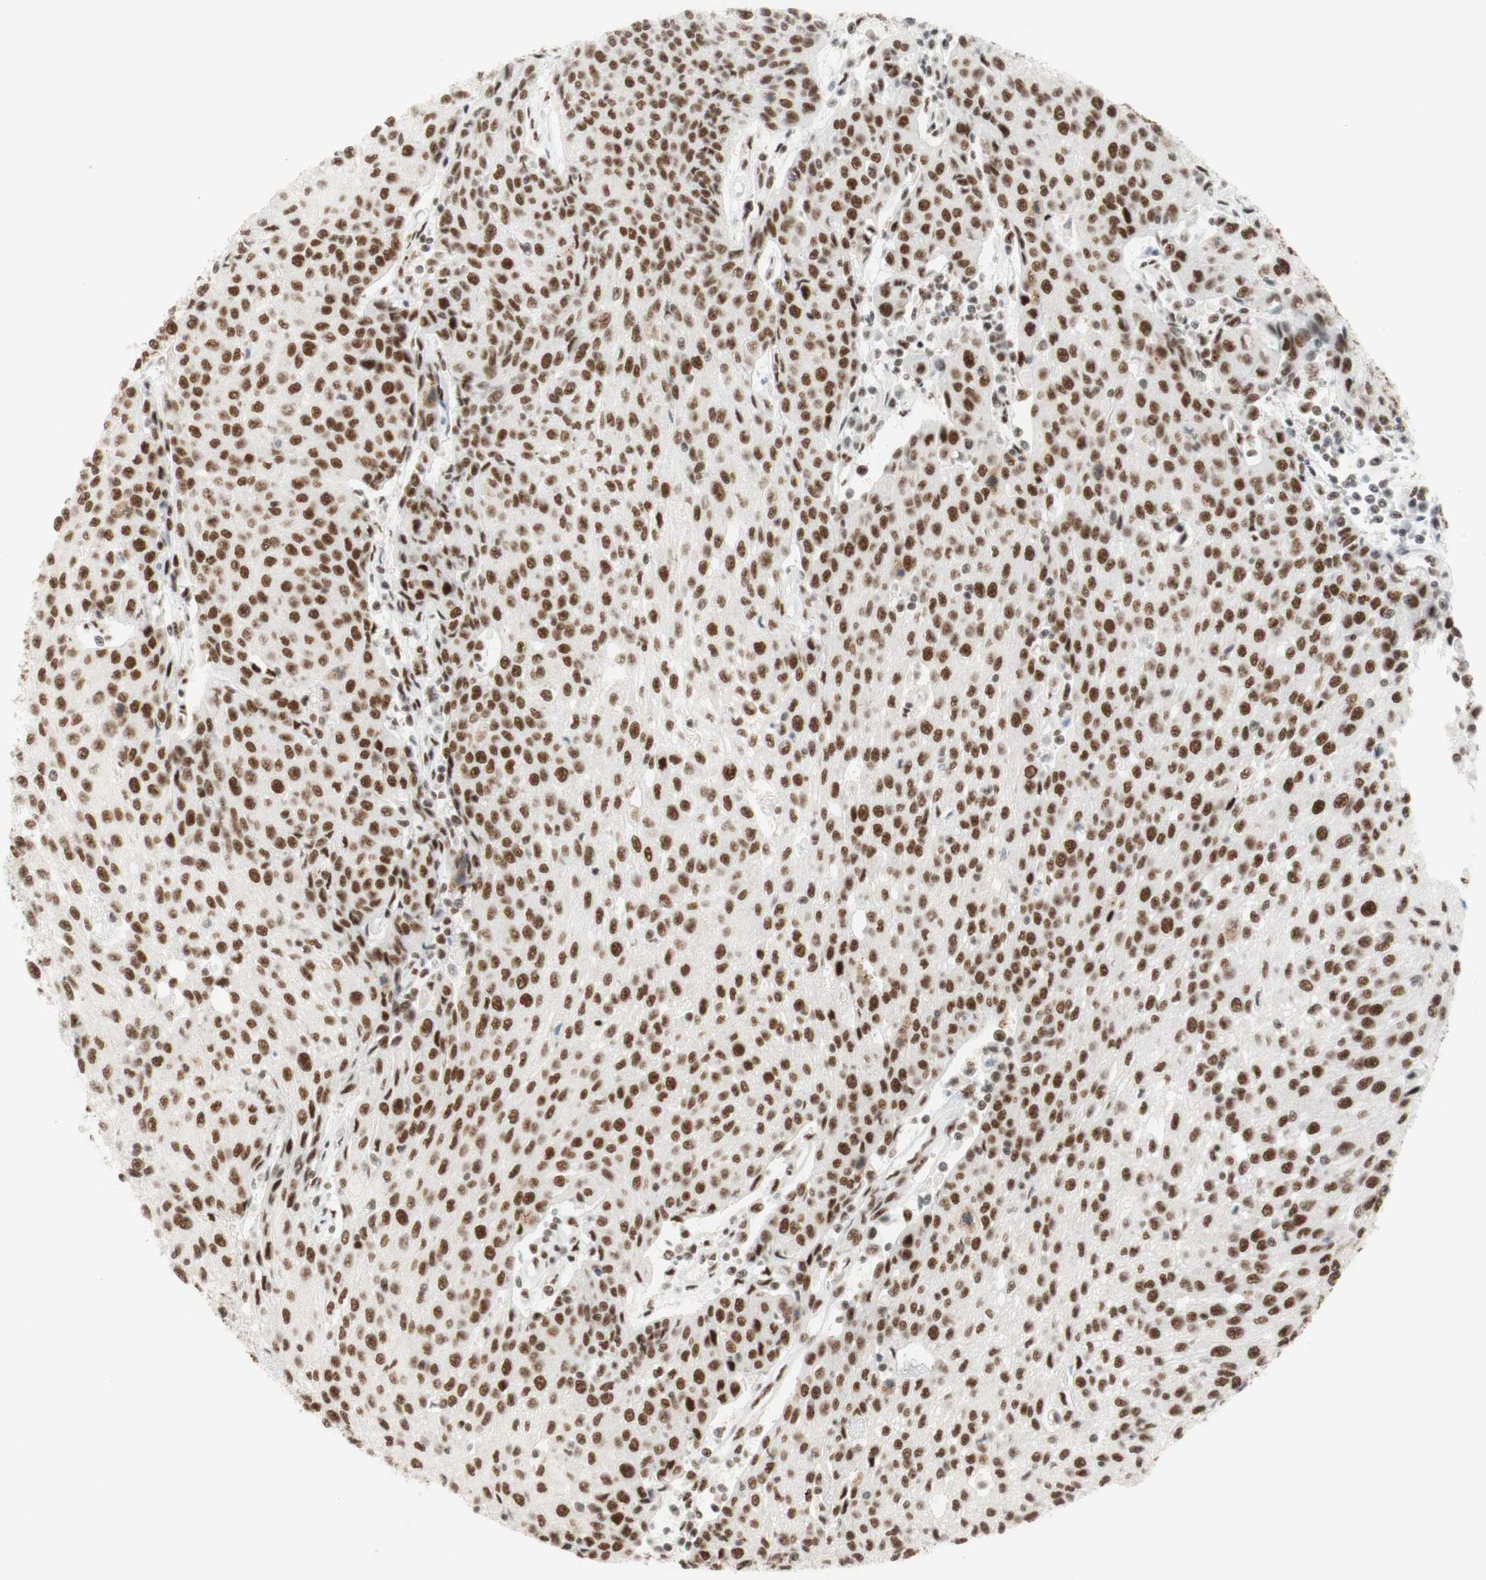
{"staining": {"intensity": "moderate", "quantity": "25%-75%", "location": "nuclear"}, "tissue": "urothelial cancer", "cell_type": "Tumor cells", "image_type": "cancer", "snomed": [{"axis": "morphology", "description": "Urothelial carcinoma, High grade"}, {"axis": "topography", "description": "Urinary bladder"}], "caption": "This histopathology image displays high-grade urothelial carcinoma stained with IHC to label a protein in brown. The nuclear of tumor cells show moderate positivity for the protein. Nuclei are counter-stained blue.", "gene": "RNF20", "patient": {"sex": "female", "age": 85}}